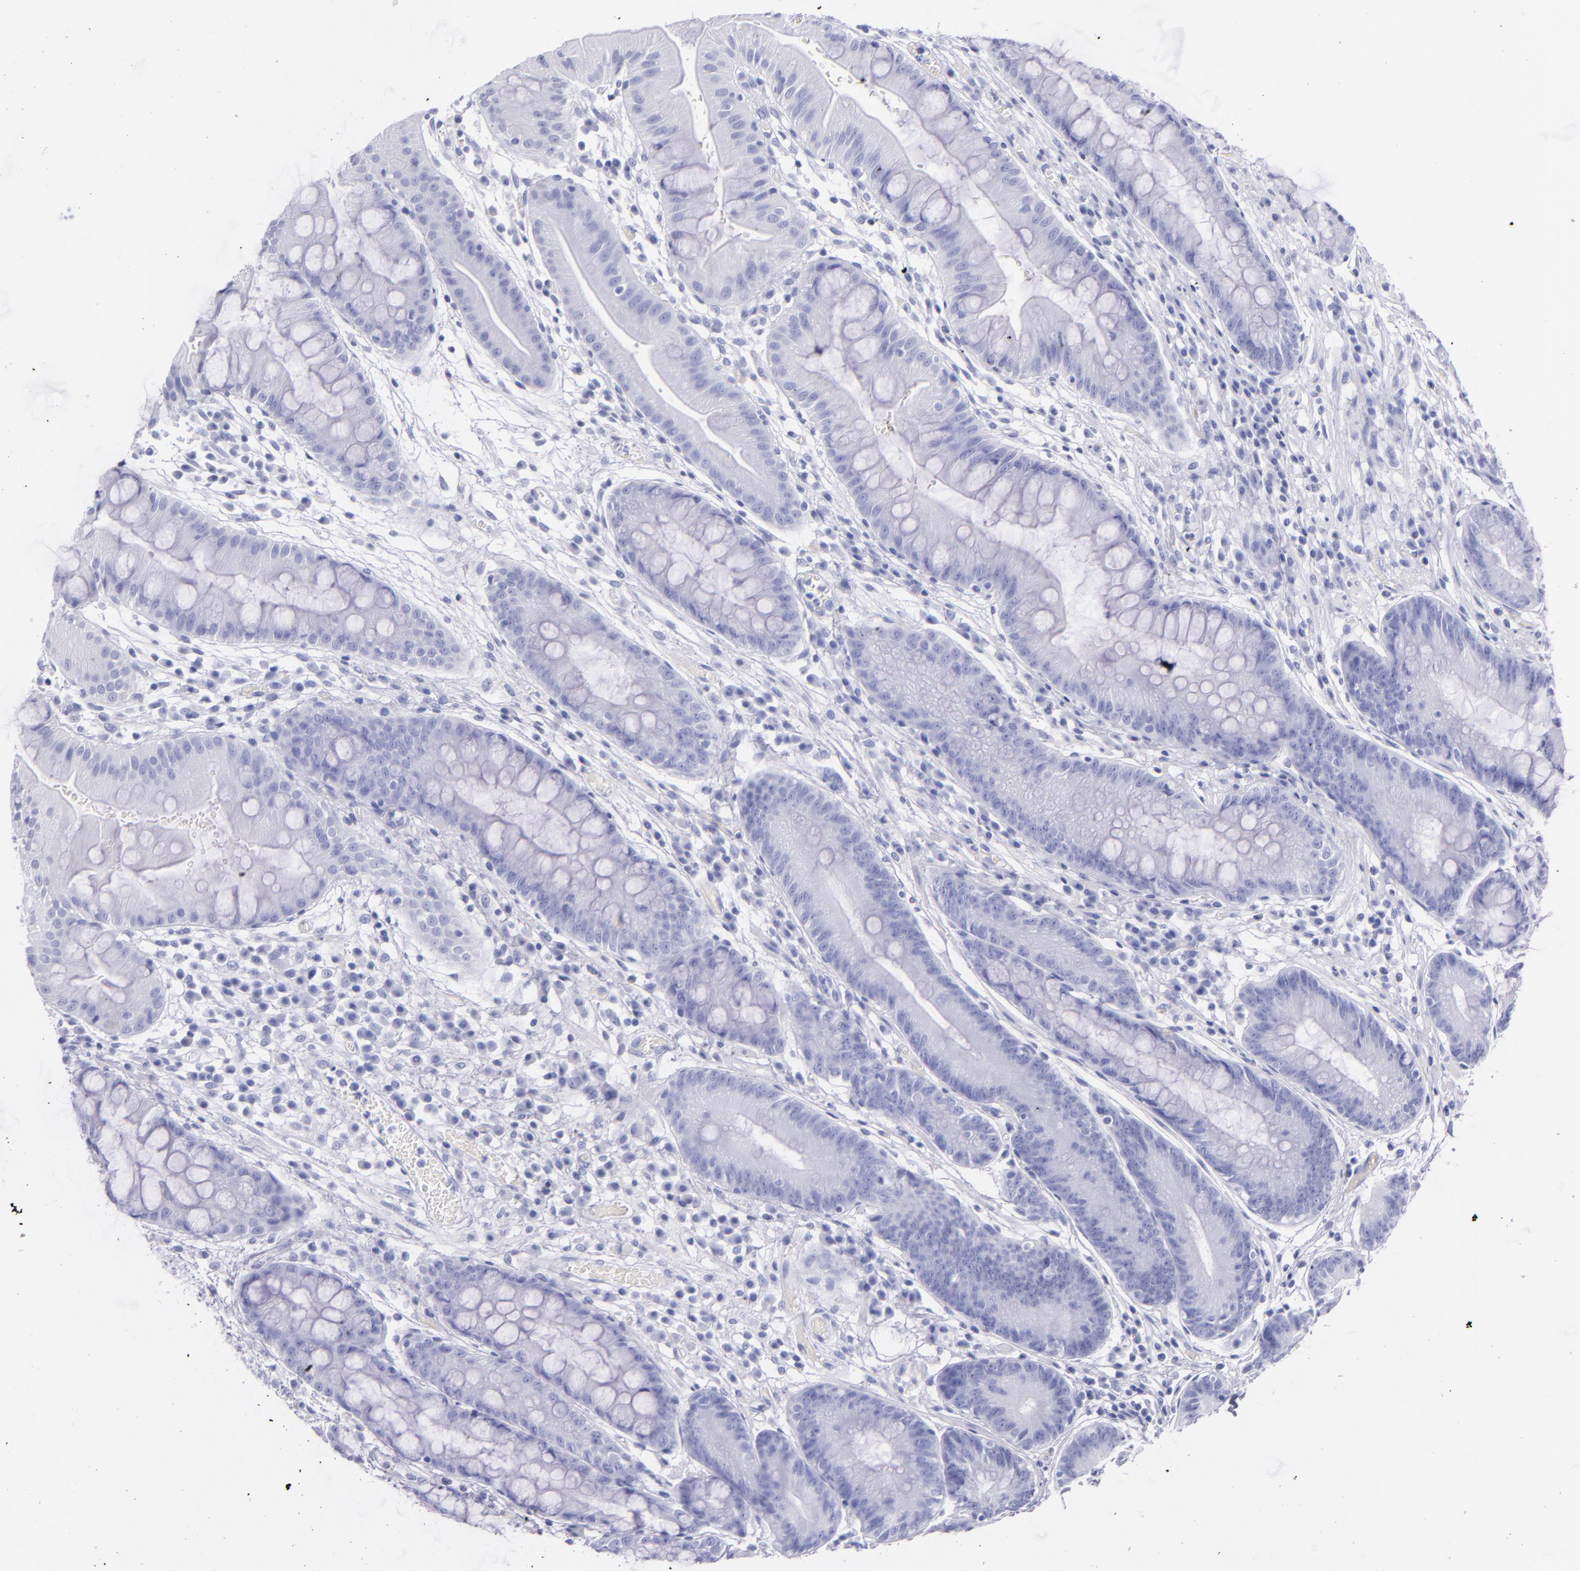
{"staining": {"intensity": "negative", "quantity": "none", "location": "none"}, "tissue": "stomach", "cell_type": "Glandular cells", "image_type": "normal", "snomed": [{"axis": "morphology", "description": "Normal tissue, NOS"}, {"axis": "morphology", "description": "Inflammation, NOS"}, {"axis": "topography", "description": "Stomach, lower"}], "caption": "DAB (3,3'-diaminobenzidine) immunohistochemical staining of benign human stomach displays no significant positivity in glandular cells.", "gene": "SFTPA2", "patient": {"sex": "male", "age": 59}}